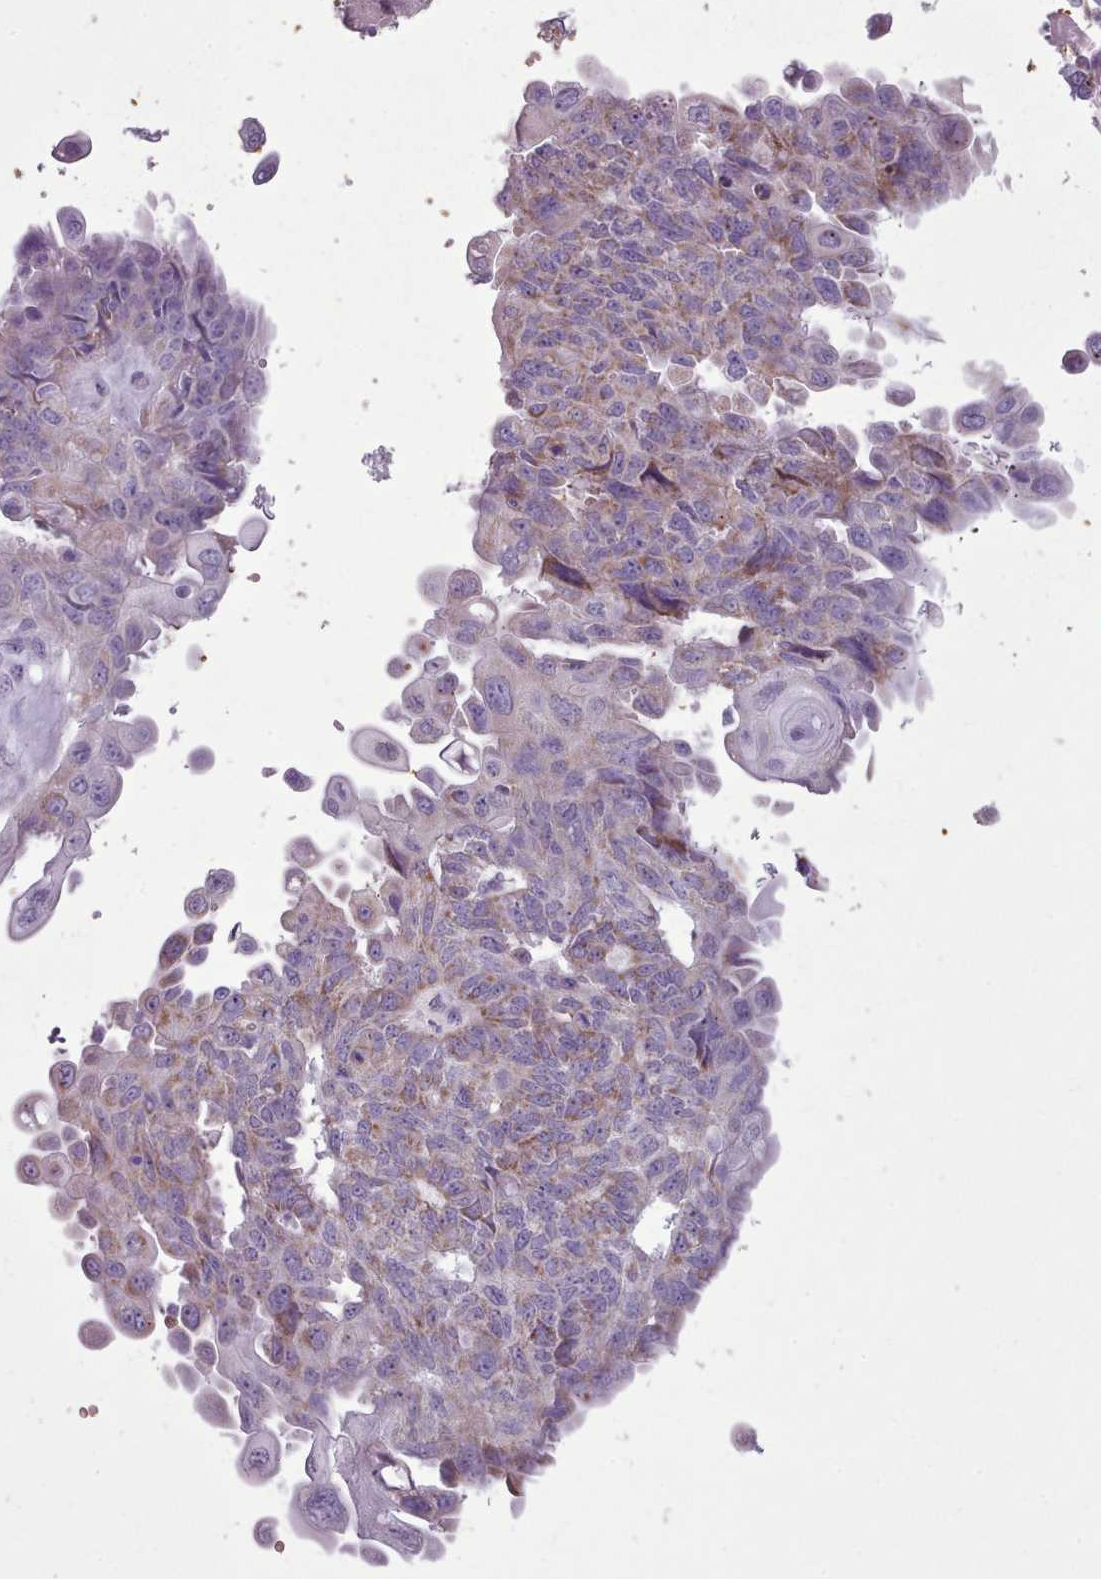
{"staining": {"intensity": "weak", "quantity": "25%-75%", "location": "cytoplasmic/membranous"}, "tissue": "endometrial cancer", "cell_type": "Tumor cells", "image_type": "cancer", "snomed": [{"axis": "morphology", "description": "Adenocarcinoma, NOS"}, {"axis": "topography", "description": "Endometrium"}], "caption": "Immunohistochemistry image of neoplastic tissue: human endometrial adenocarcinoma stained using IHC displays low levels of weak protein expression localized specifically in the cytoplasmic/membranous of tumor cells, appearing as a cytoplasmic/membranous brown color.", "gene": "AK4", "patient": {"sex": "female", "age": 32}}